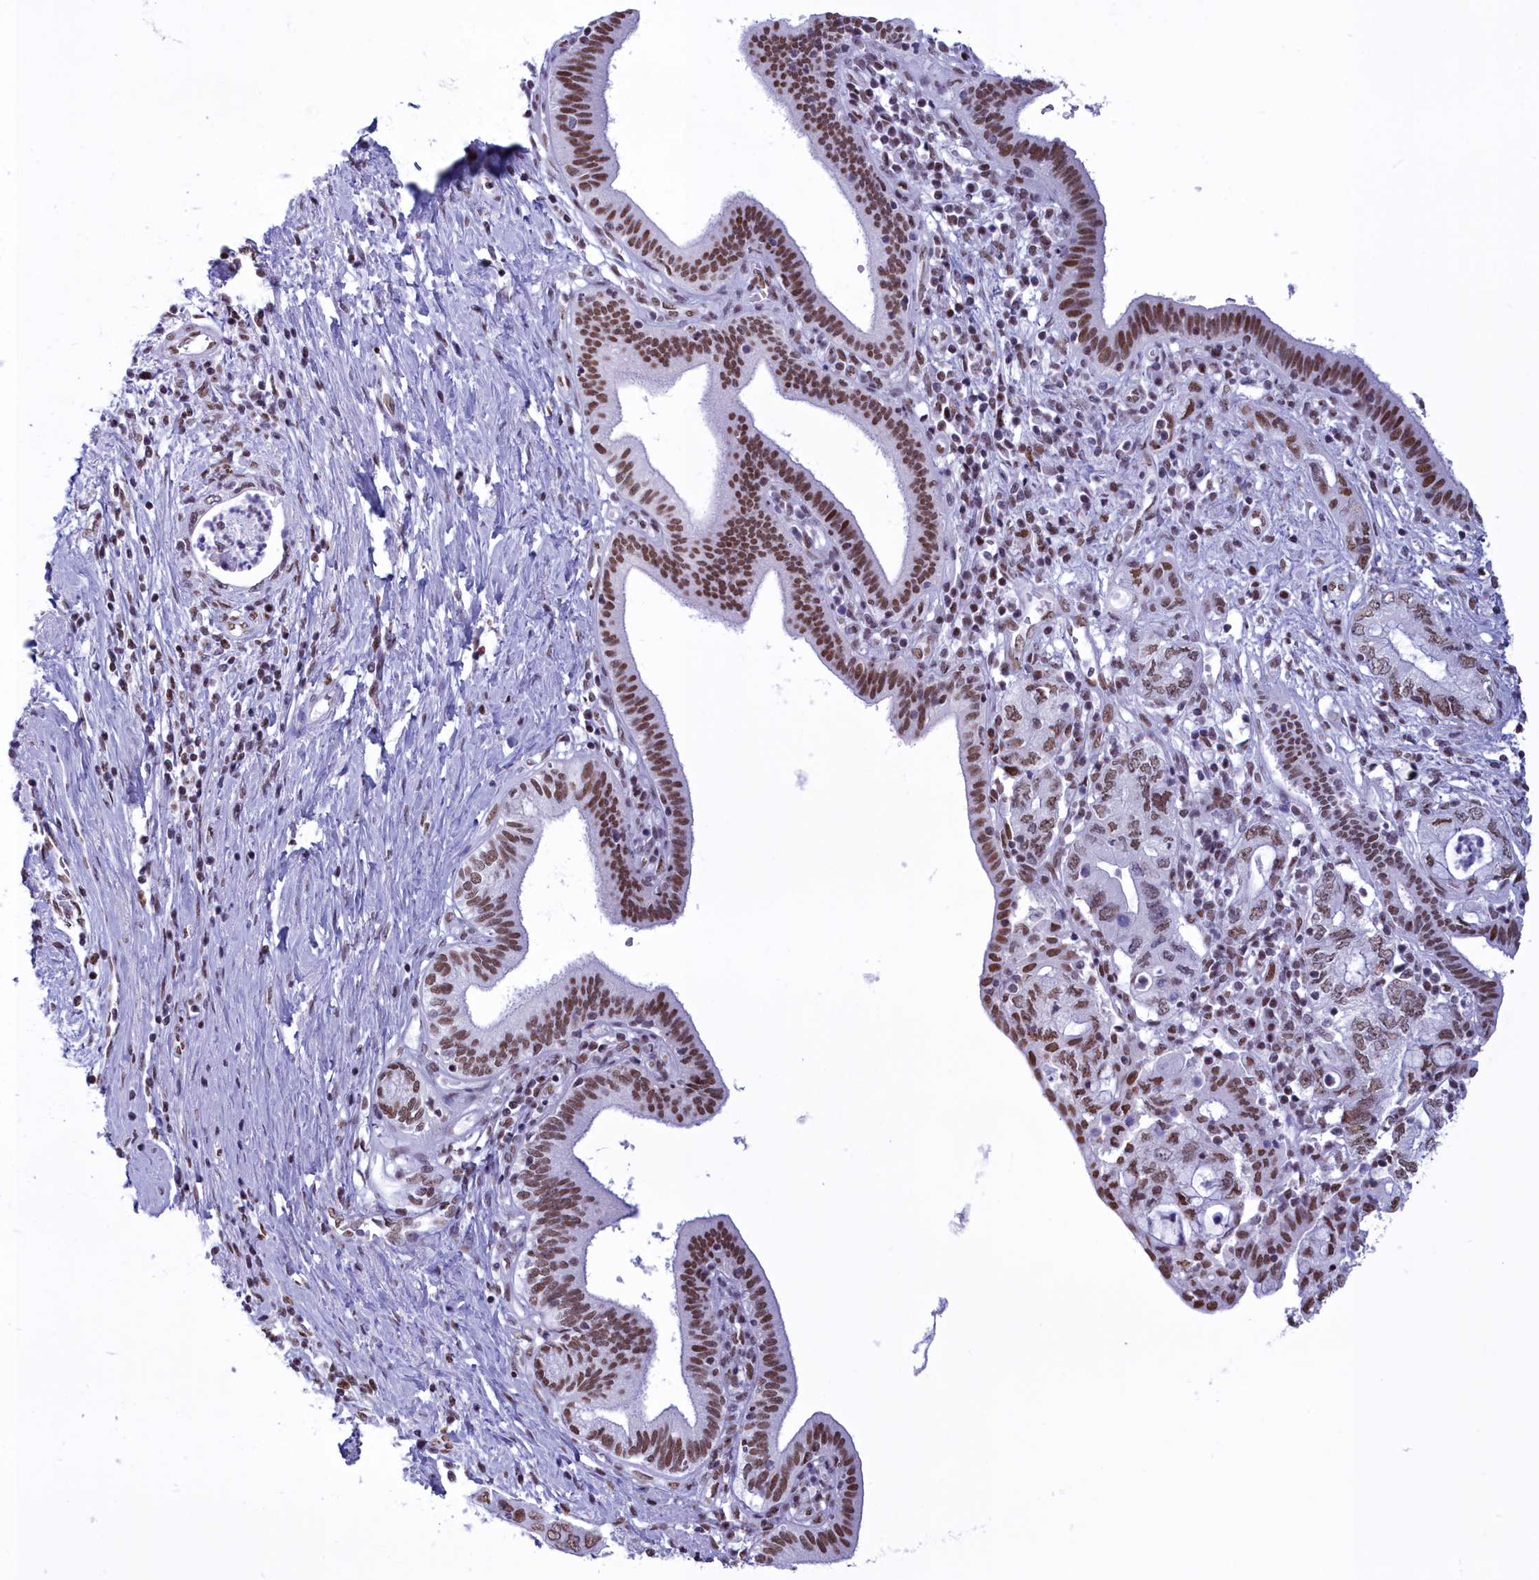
{"staining": {"intensity": "moderate", "quantity": ">75%", "location": "nuclear"}, "tissue": "pancreatic cancer", "cell_type": "Tumor cells", "image_type": "cancer", "snomed": [{"axis": "morphology", "description": "Adenocarcinoma, NOS"}, {"axis": "topography", "description": "Pancreas"}], "caption": "High-power microscopy captured an immunohistochemistry (IHC) micrograph of adenocarcinoma (pancreatic), revealing moderate nuclear staining in approximately >75% of tumor cells. Ihc stains the protein in brown and the nuclei are stained blue.", "gene": "CDC26", "patient": {"sex": "female", "age": 73}}